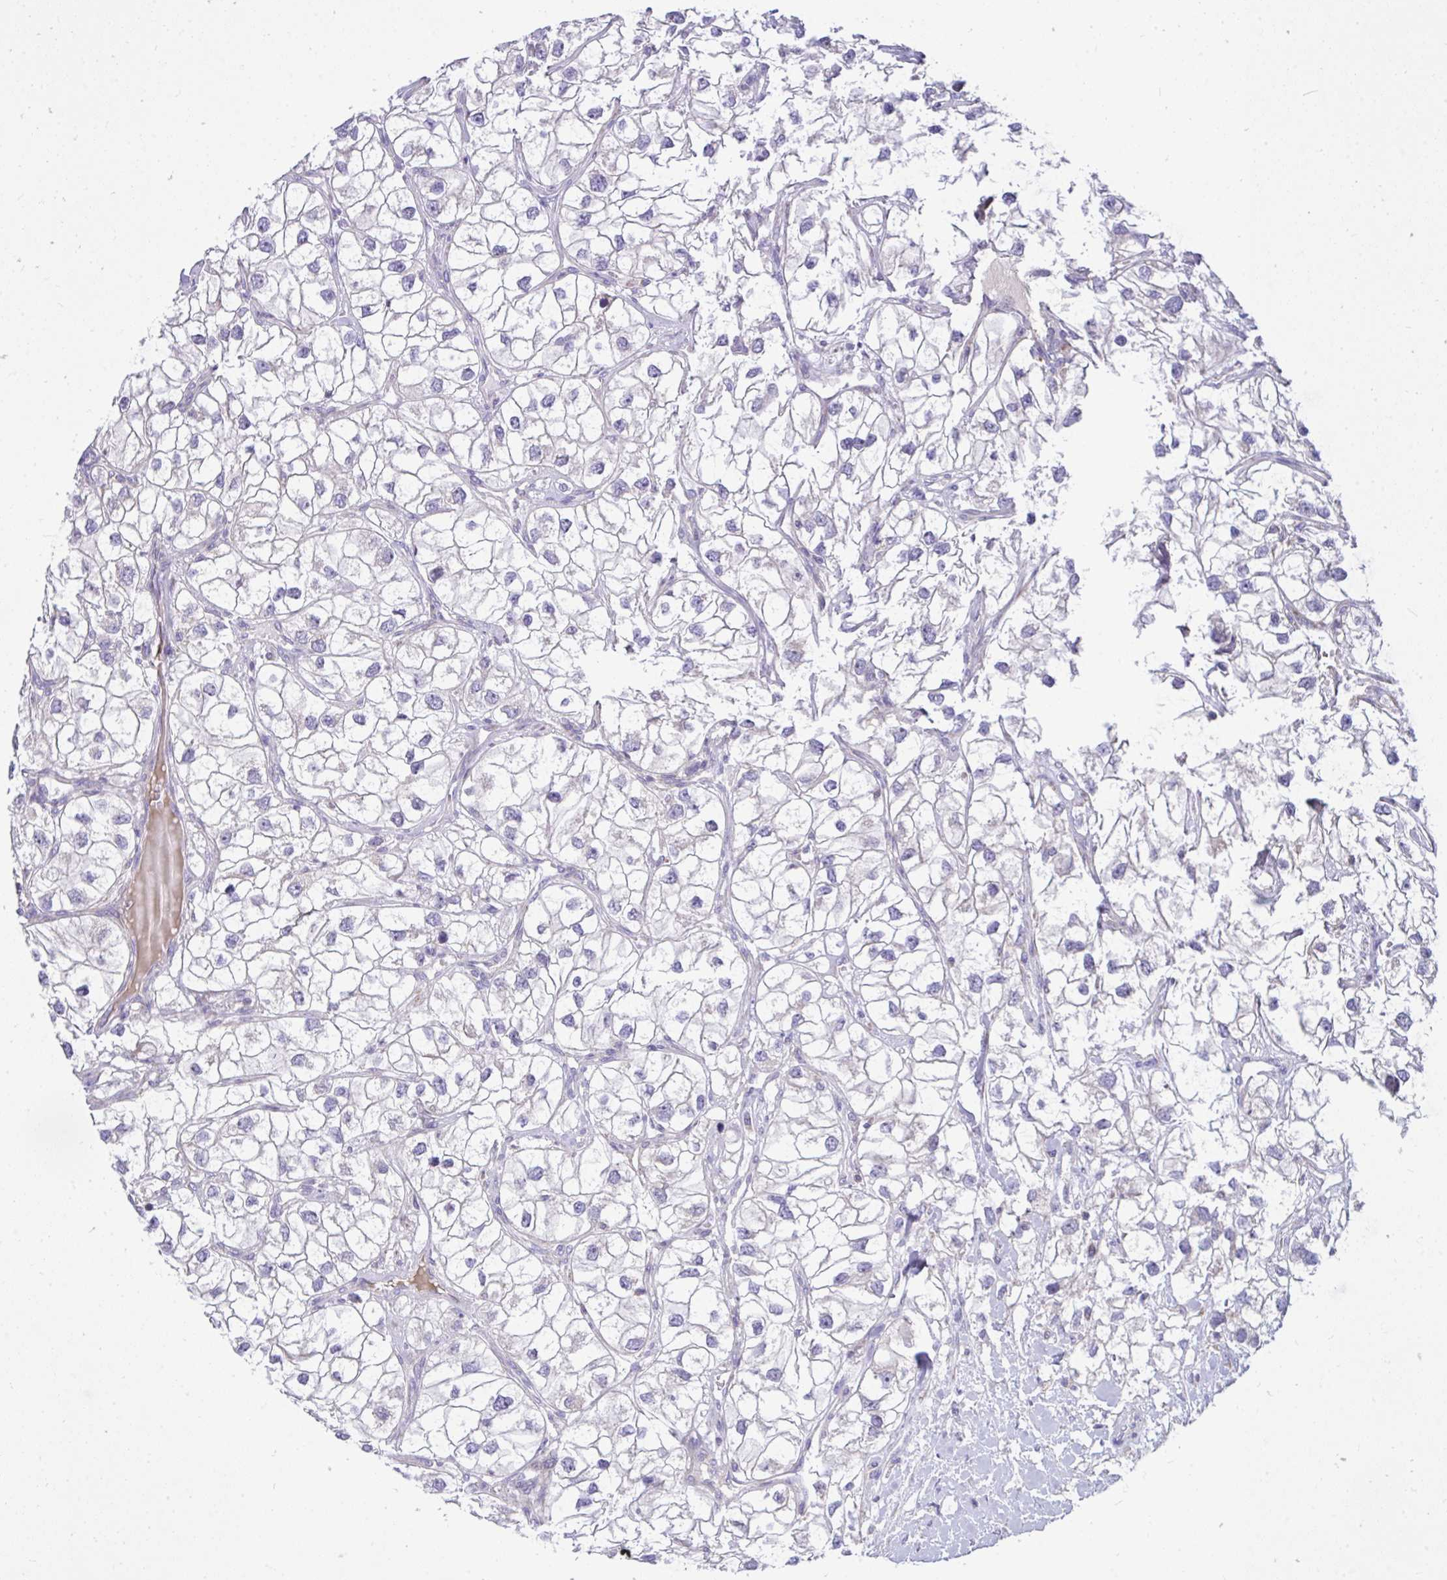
{"staining": {"intensity": "negative", "quantity": "none", "location": "none"}, "tissue": "renal cancer", "cell_type": "Tumor cells", "image_type": "cancer", "snomed": [{"axis": "morphology", "description": "Adenocarcinoma, NOS"}, {"axis": "topography", "description": "Kidney"}], "caption": "Photomicrograph shows no significant protein staining in tumor cells of adenocarcinoma (renal).", "gene": "CEP63", "patient": {"sex": "male", "age": 59}}